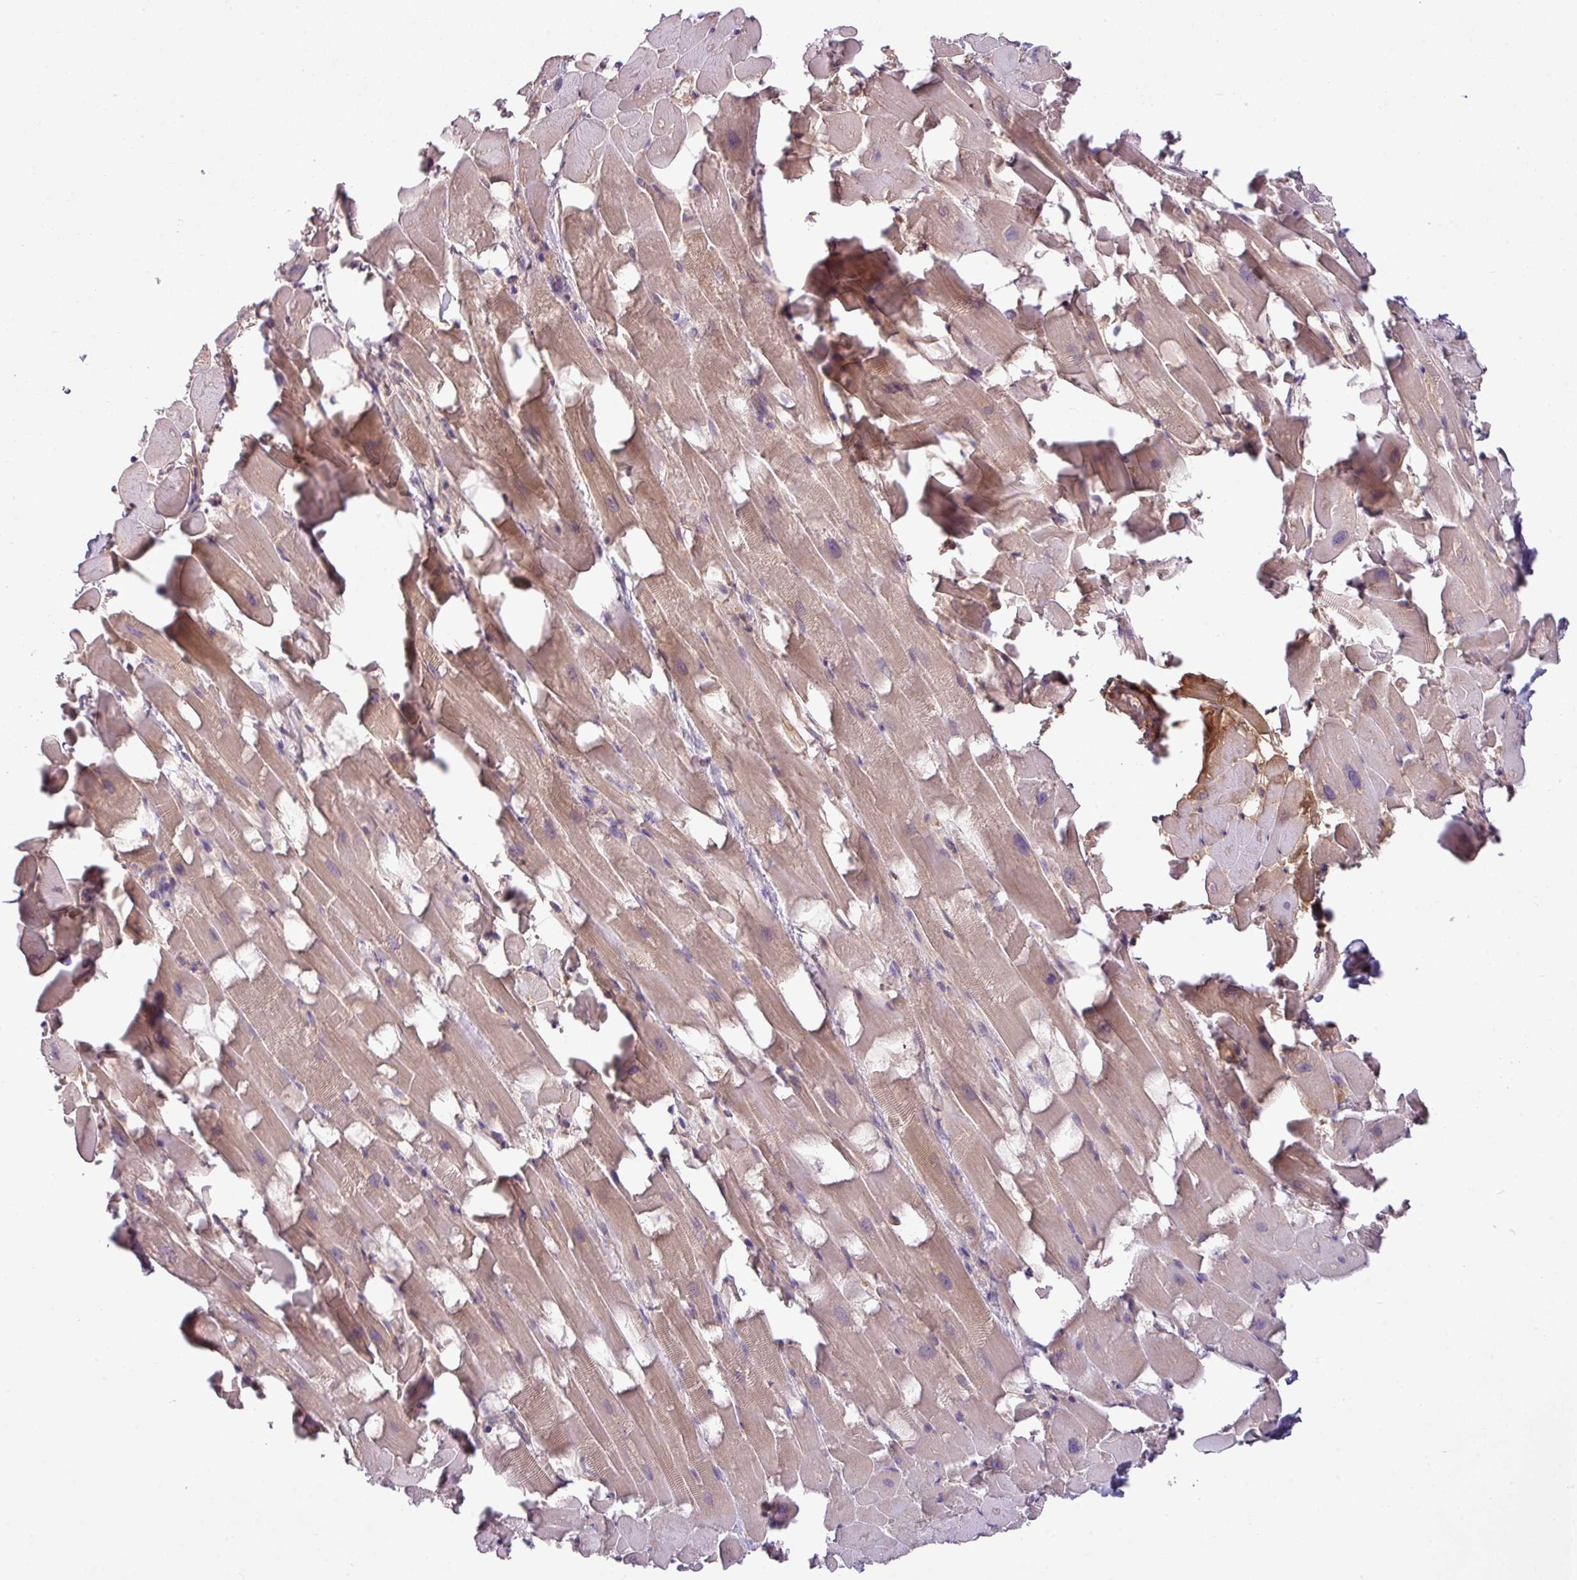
{"staining": {"intensity": "moderate", "quantity": ">75%", "location": "cytoplasmic/membranous"}, "tissue": "heart muscle", "cell_type": "Cardiomyocytes", "image_type": "normal", "snomed": [{"axis": "morphology", "description": "Normal tissue, NOS"}, {"axis": "topography", "description": "Heart"}], "caption": "A brown stain shows moderate cytoplasmic/membranous staining of a protein in cardiomyocytes of benign heart muscle.", "gene": "TMEM178B", "patient": {"sex": "male", "age": 37}}